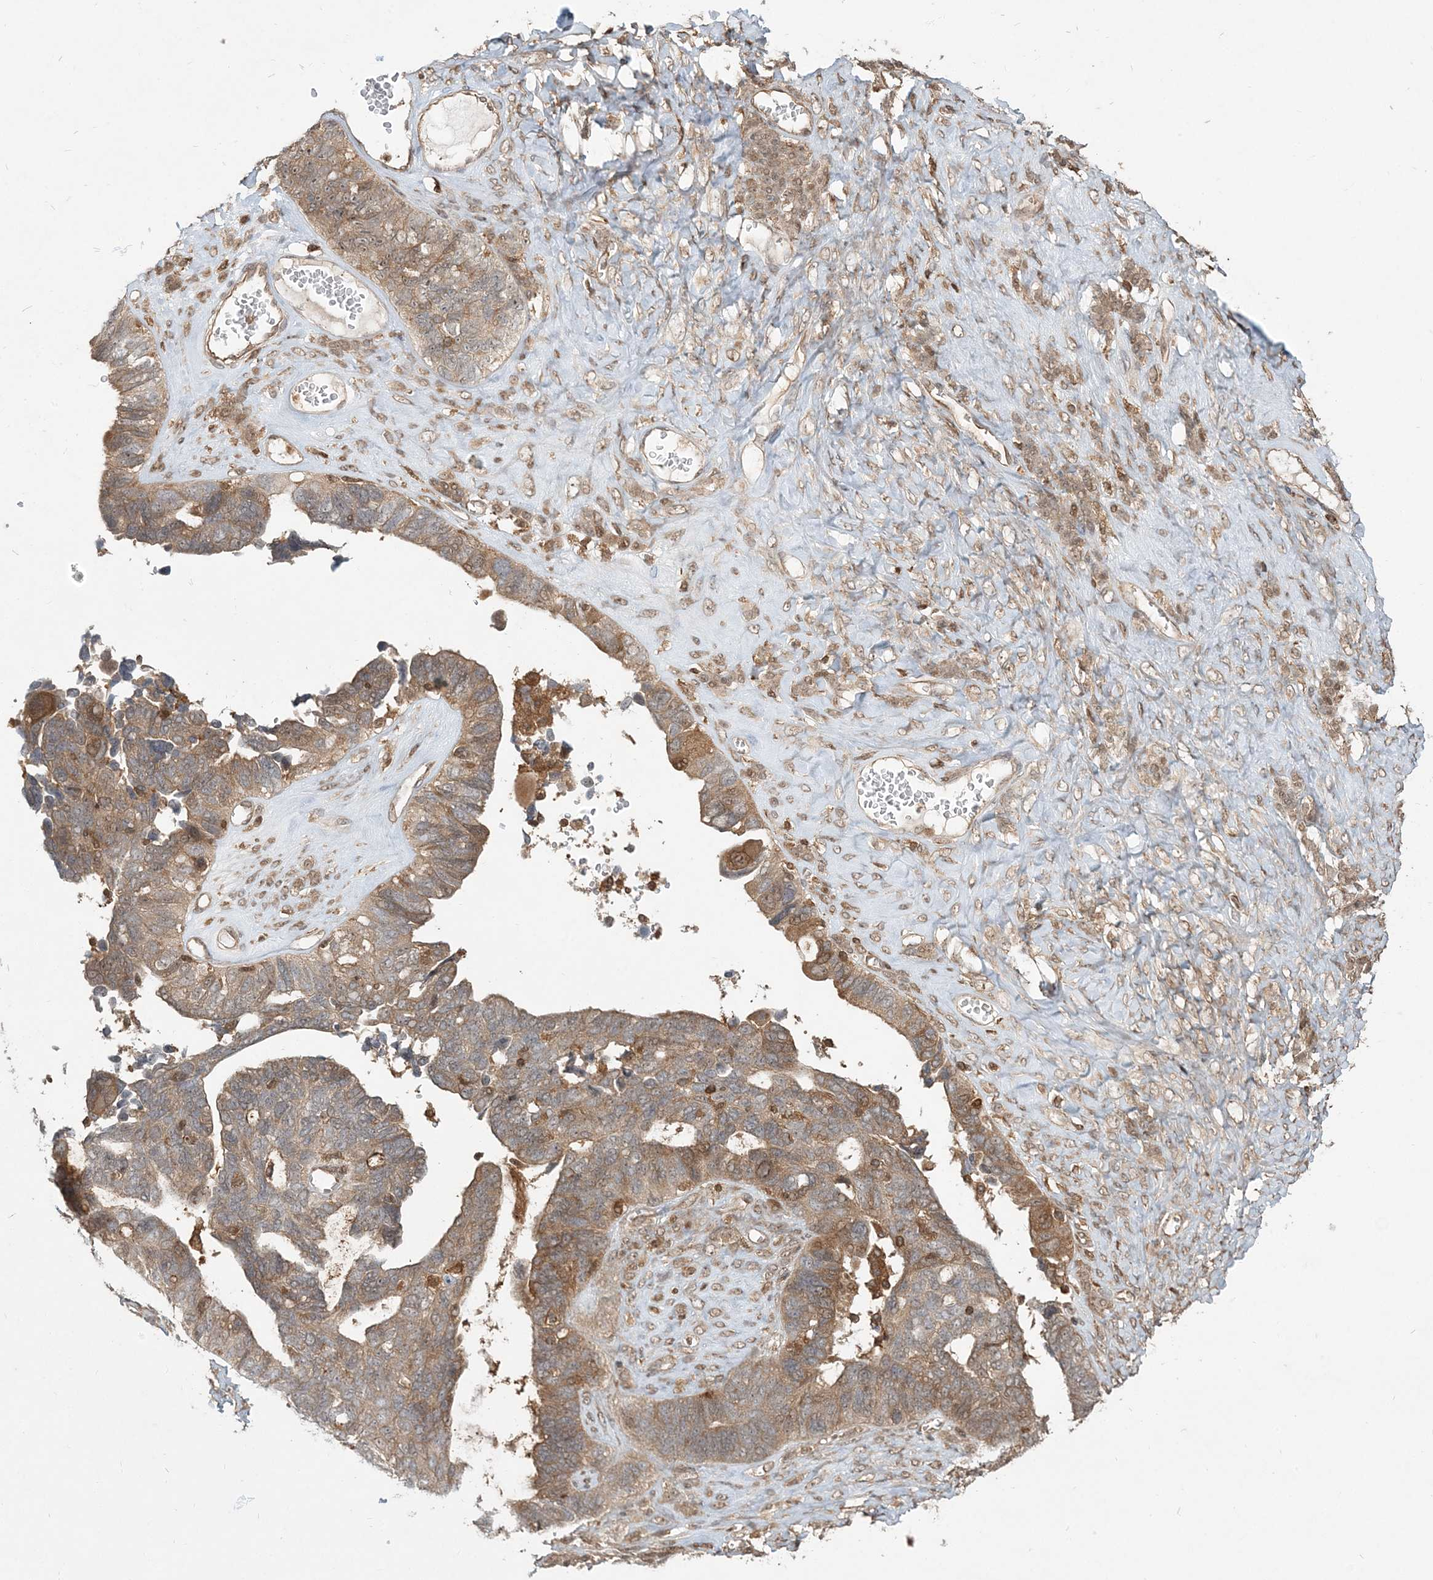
{"staining": {"intensity": "moderate", "quantity": ">75%", "location": "cytoplasmic/membranous"}, "tissue": "ovarian cancer", "cell_type": "Tumor cells", "image_type": "cancer", "snomed": [{"axis": "morphology", "description": "Cystadenocarcinoma, serous, NOS"}, {"axis": "topography", "description": "Ovary"}], "caption": "Protein positivity by immunohistochemistry displays moderate cytoplasmic/membranous expression in about >75% of tumor cells in ovarian cancer (serous cystadenocarcinoma).", "gene": "CAB39", "patient": {"sex": "female", "age": 79}}